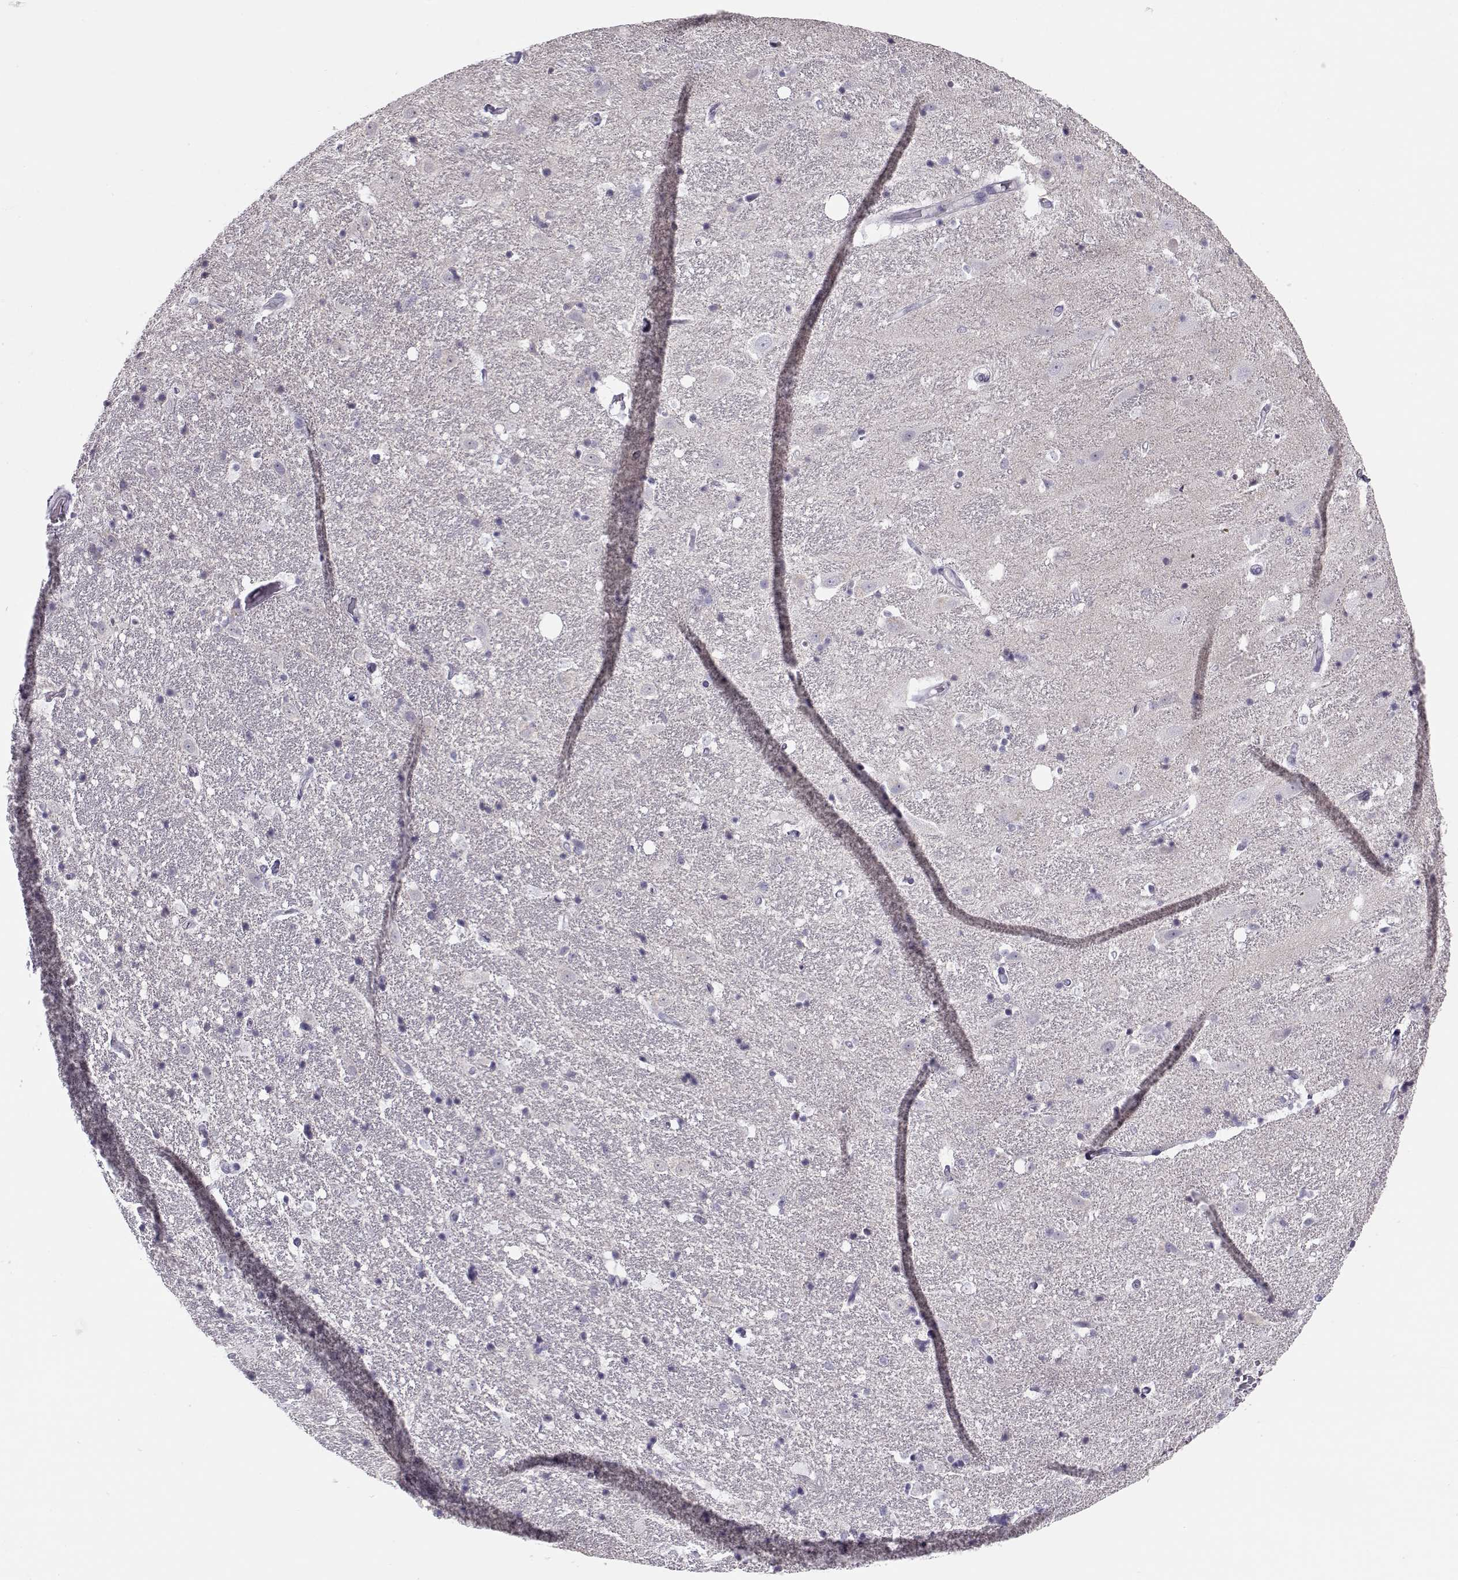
{"staining": {"intensity": "negative", "quantity": "none", "location": "none"}, "tissue": "hippocampus", "cell_type": "Glial cells", "image_type": "normal", "snomed": [{"axis": "morphology", "description": "Normal tissue, NOS"}, {"axis": "topography", "description": "Hippocampus"}], "caption": "Hippocampus stained for a protein using IHC demonstrates no expression glial cells.", "gene": "KLF17", "patient": {"sex": "male", "age": 49}}